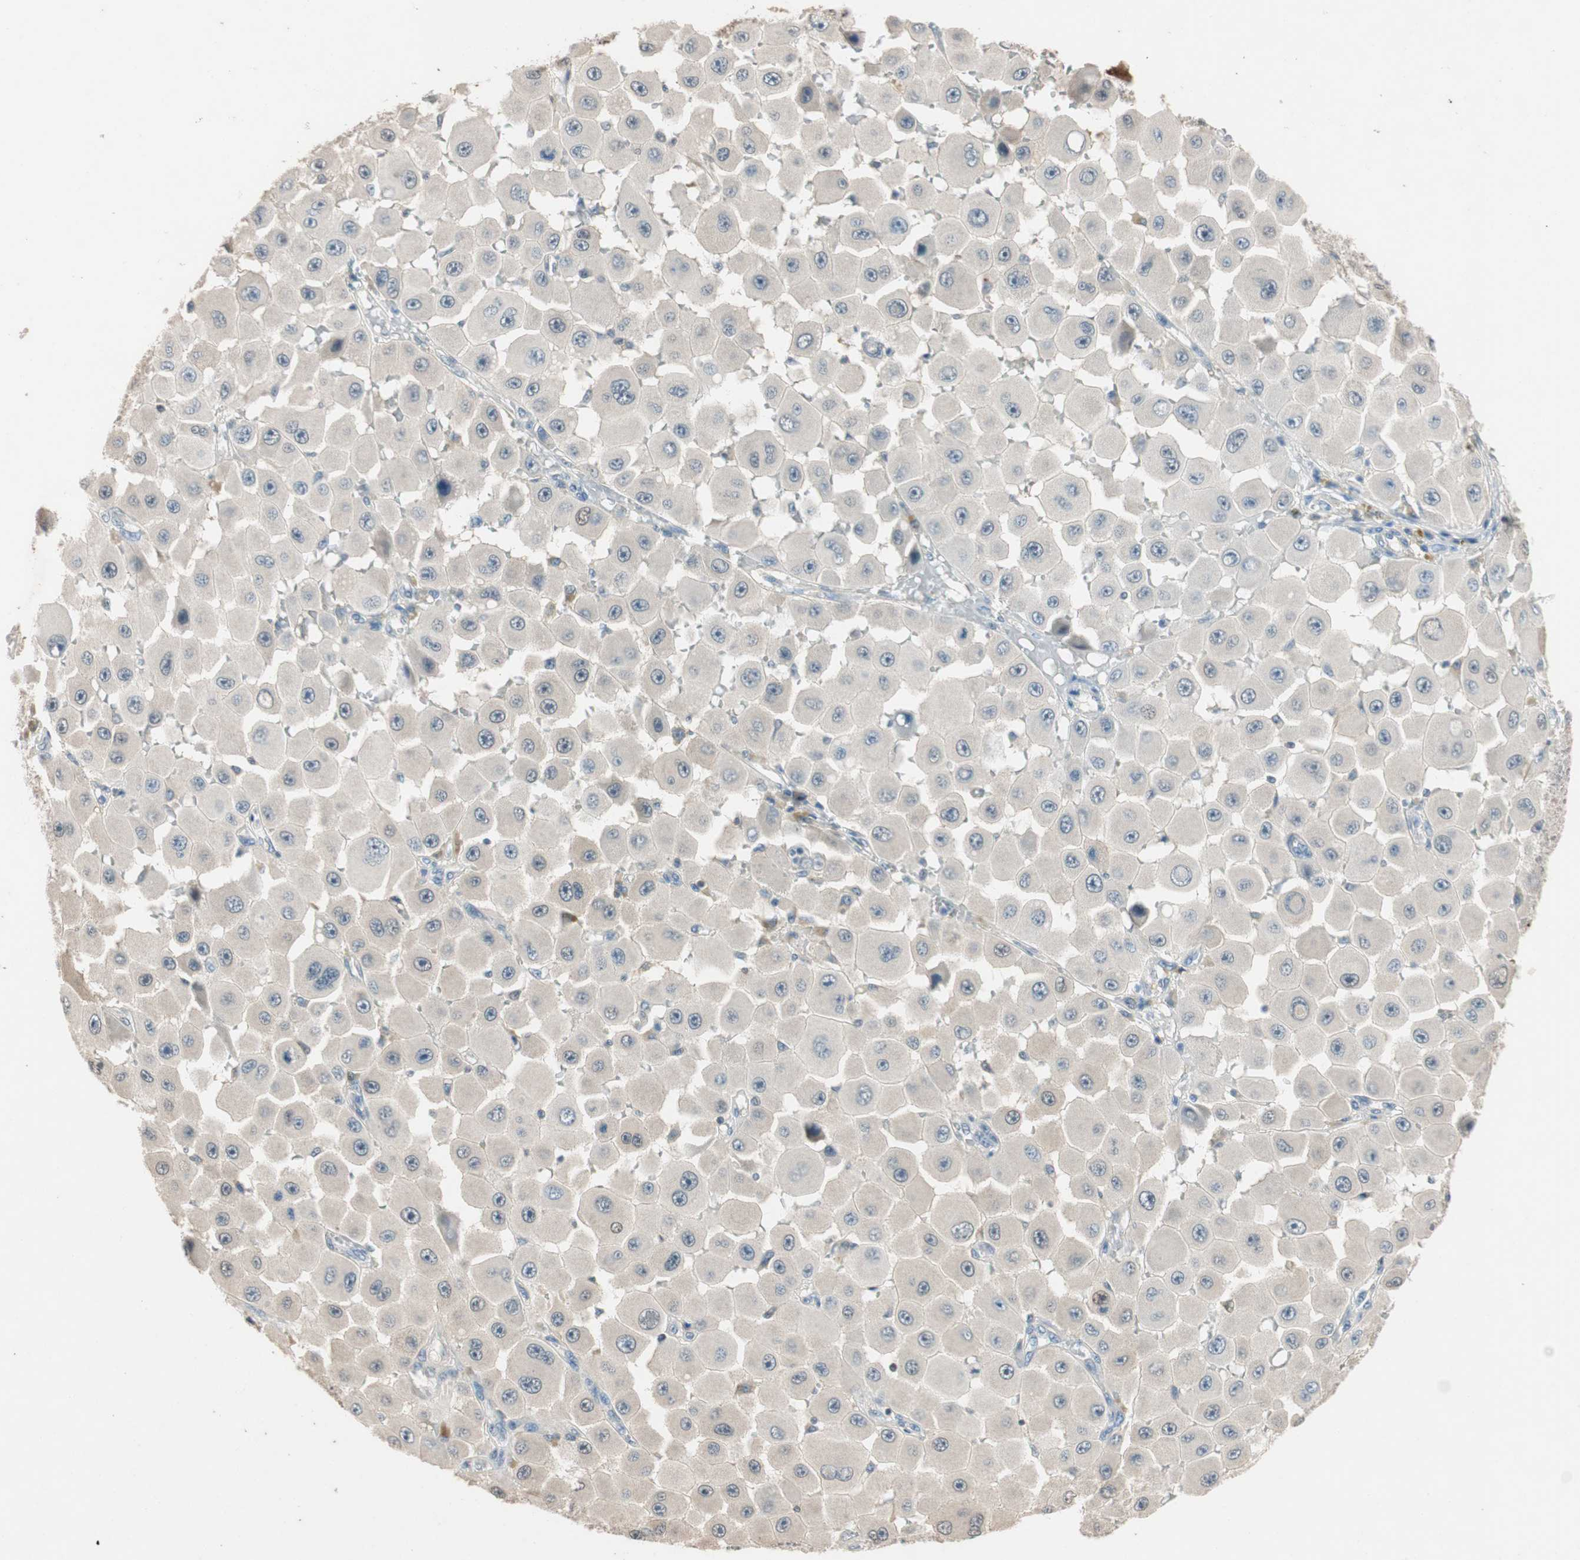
{"staining": {"intensity": "weak", "quantity": ">75%", "location": "cytoplasmic/membranous"}, "tissue": "melanoma", "cell_type": "Tumor cells", "image_type": "cancer", "snomed": [{"axis": "morphology", "description": "Malignant melanoma, NOS"}, {"axis": "topography", "description": "Skin"}], "caption": "There is low levels of weak cytoplasmic/membranous staining in tumor cells of melanoma, as demonstrated by immunohistochemical staining (brown color).", "gene": "SERPINB5", "patient": {"sex": "female", "age": 81}}